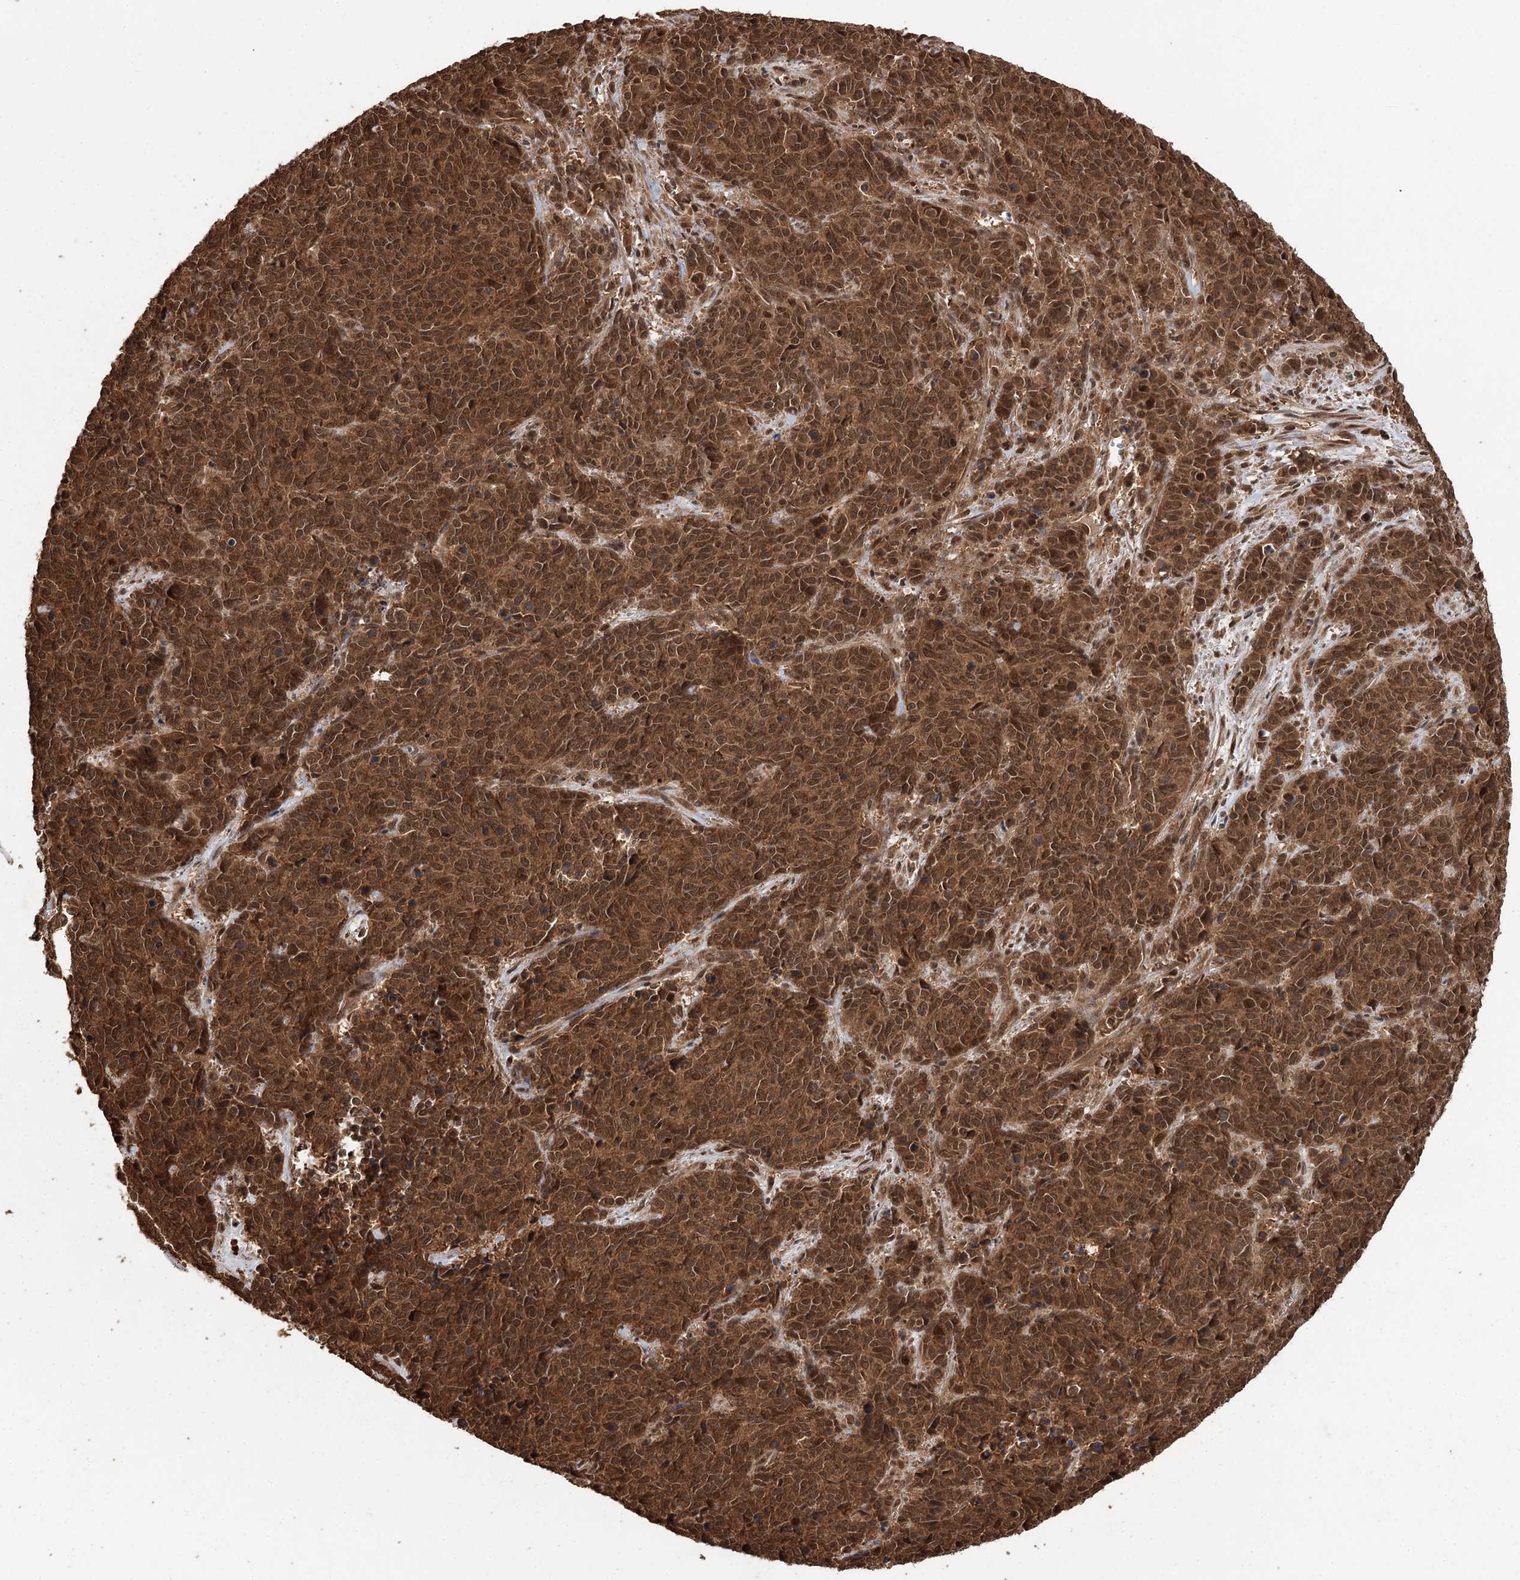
{"staining": {"intensity": "strong", "quantity": ">75%", "location": "cytoplasmic/membranous,nuclear"}, "tissue": "cervical cancer", "cell_type": "Tumor cells", "image_type": "cancer", "snomed": [{"axis": "morphology", "description": "Squamous cell carcinoma, NOS"}, {"axis": "topography", "description": "Cervix"}], "caption": "The image displays staining of squamous cell carcinoma (cervical), revealing strong cytoplasmic/membranous and nuclear protein expression (brown color) within tumor cells.", "gene": "N6AMT1", "patient": {"sex": "female", "age": 60}}